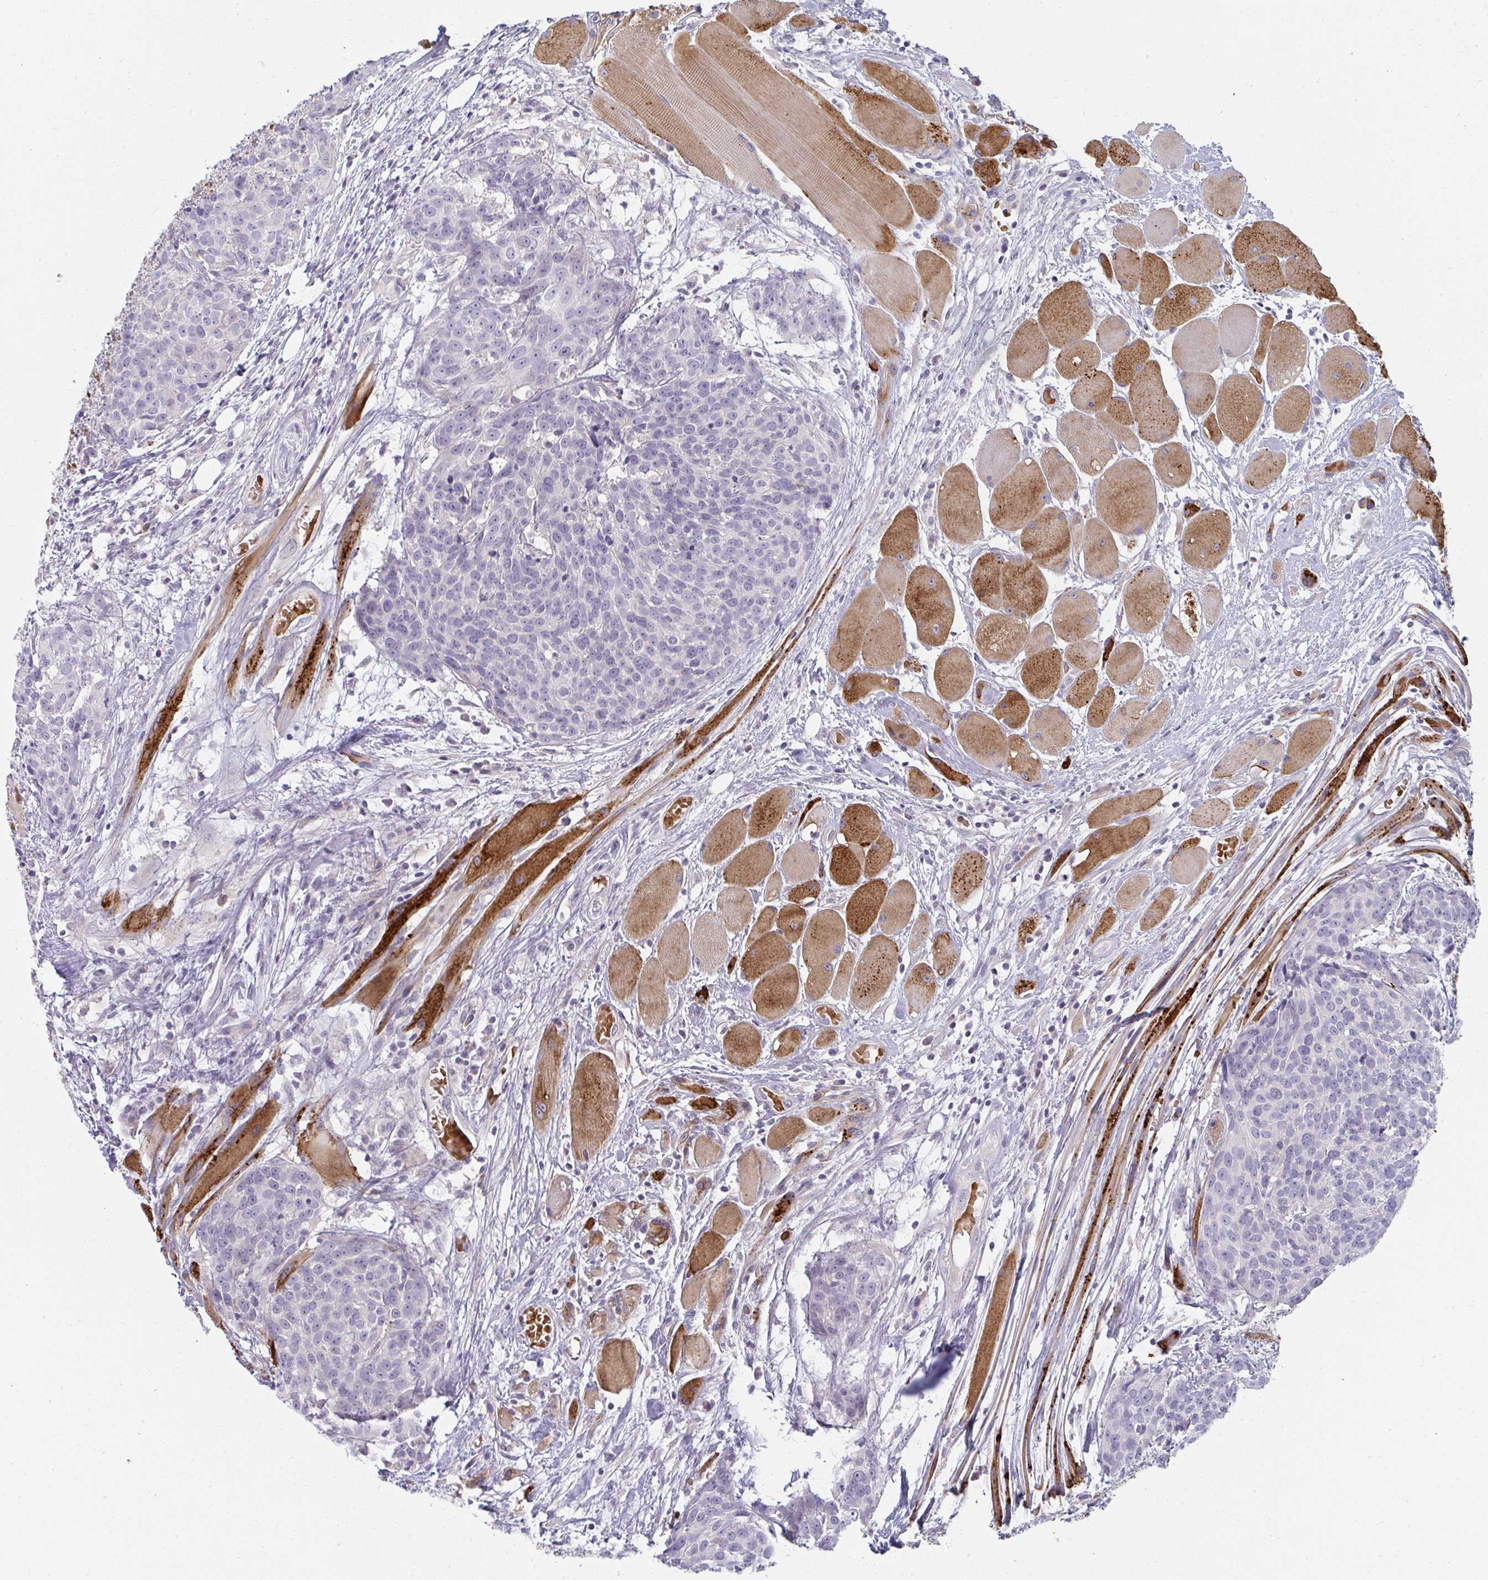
{"staining": {"intensity": "negative", "quantity": "none", "location": "none"}, "tissue": "head and neck cancer", "cell_type": "Tumor cells", "image_type": "cancer", "snomed": [{"axis": "morphology", "description": "Squamous cell carcinoma, NOS"}, {"axis": "topography", "description": "Oral tissue"}, {"axis": "topography", "description": "Head-Neck"}], "caption": "A micrograph of human head and neck squamous cell carcinoma is negative for staining in tumor cells.", "gene": "SHB", "patient": {"sex": "male", "age": 64}}